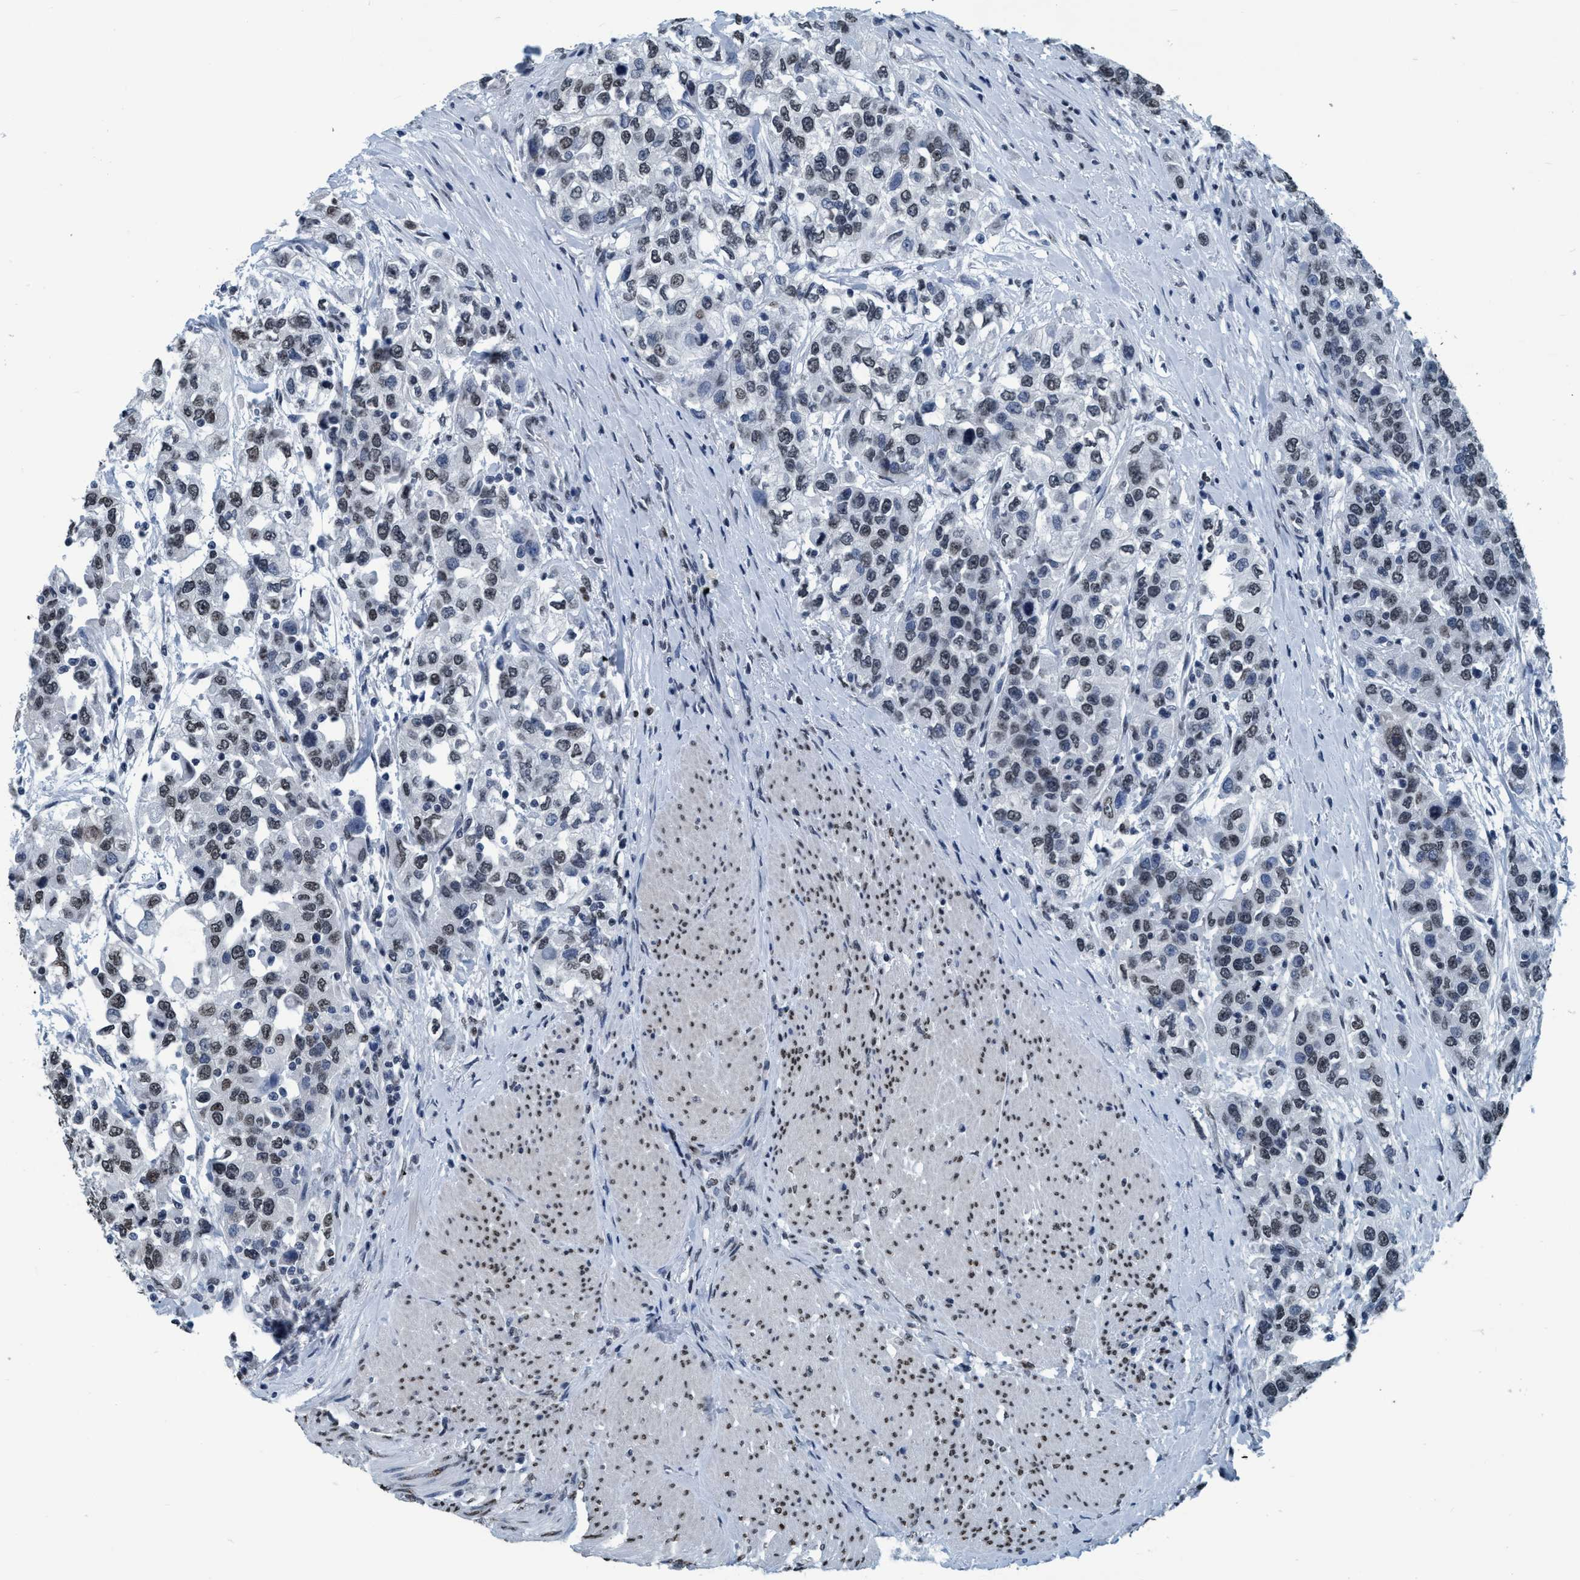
{"staining": {"intensity": "weak", "quantity": ">75%", "location": "nuclear"}, "tissue": "urothelial cancer", "cell_type": "Tumor cells", "image_type": "cancer", "snomed": [{"axis": "morphology", "description": "Urothelial carcinoma, High grade"}, {"axis": "topography", "description": "Urinary bladder"}], "caption": "Urothelial cancer stained with a brown dye demonstrates weak nuclear positive positivity in about >75% of tumor cells.", "gene": "CCNE2", "patient": {"sex": "female", "age": 80}}